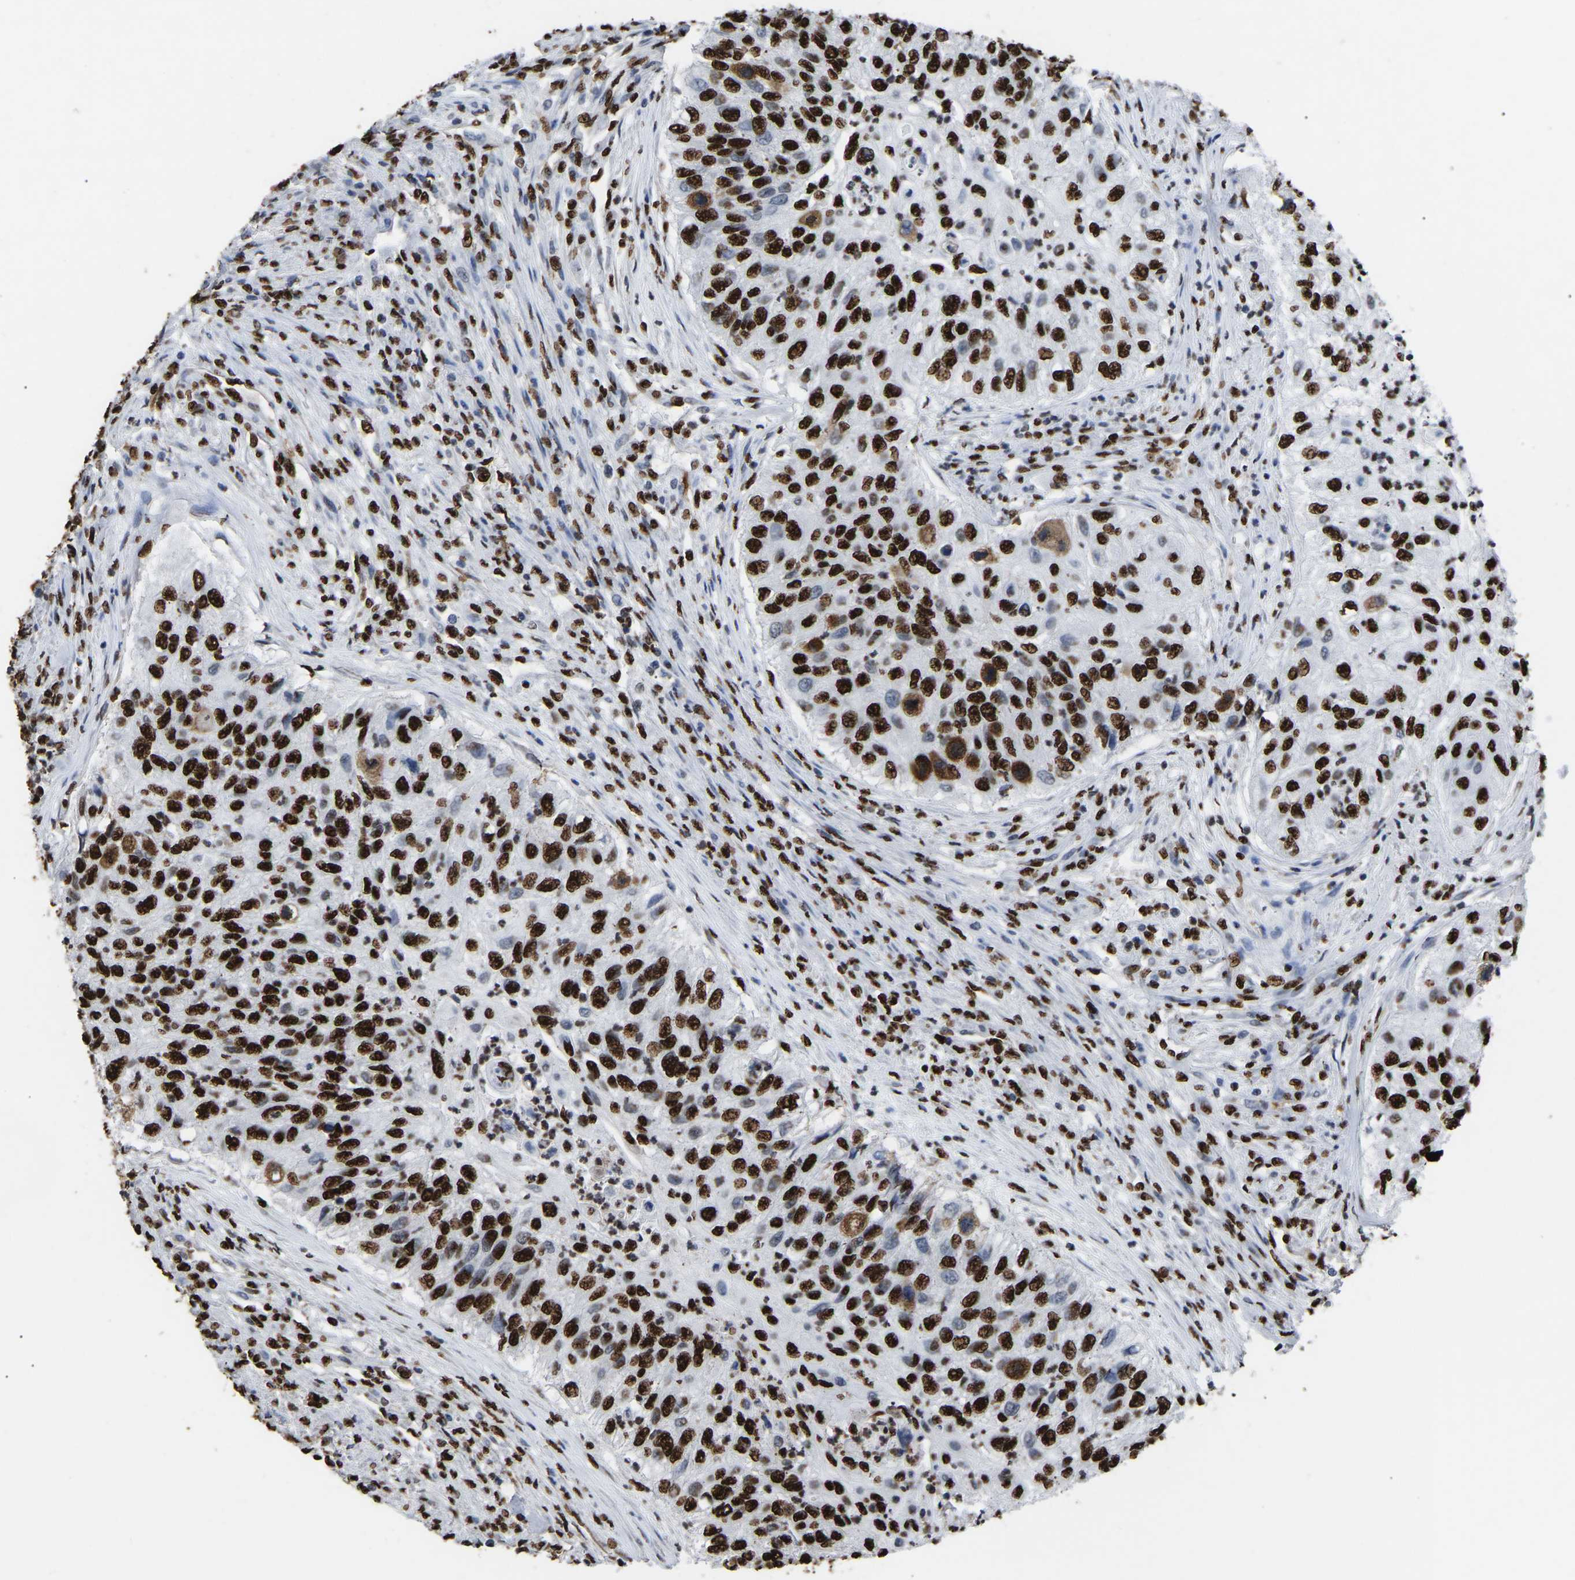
{"staining": {"intensity": "strong", "quantity": ">75%", "location": "nuclear"}, "tissue": "urothelial cancer", "cell_type": "Tumor cells", "image_type": "cancer", "snomed": [{"axis": "morphology", "description": "Urothelial carcinoma, High grade"}, {"axis": "topography", "description": "Urinary bladder"}], "caption": "High-grade urothelial carcinoma stained for a protein (brown) exhibits strong nuclear positive expression in about >75% of tumor cells.", "gene": "RBL2", "patient": {"sex": "female", "age": 60}}